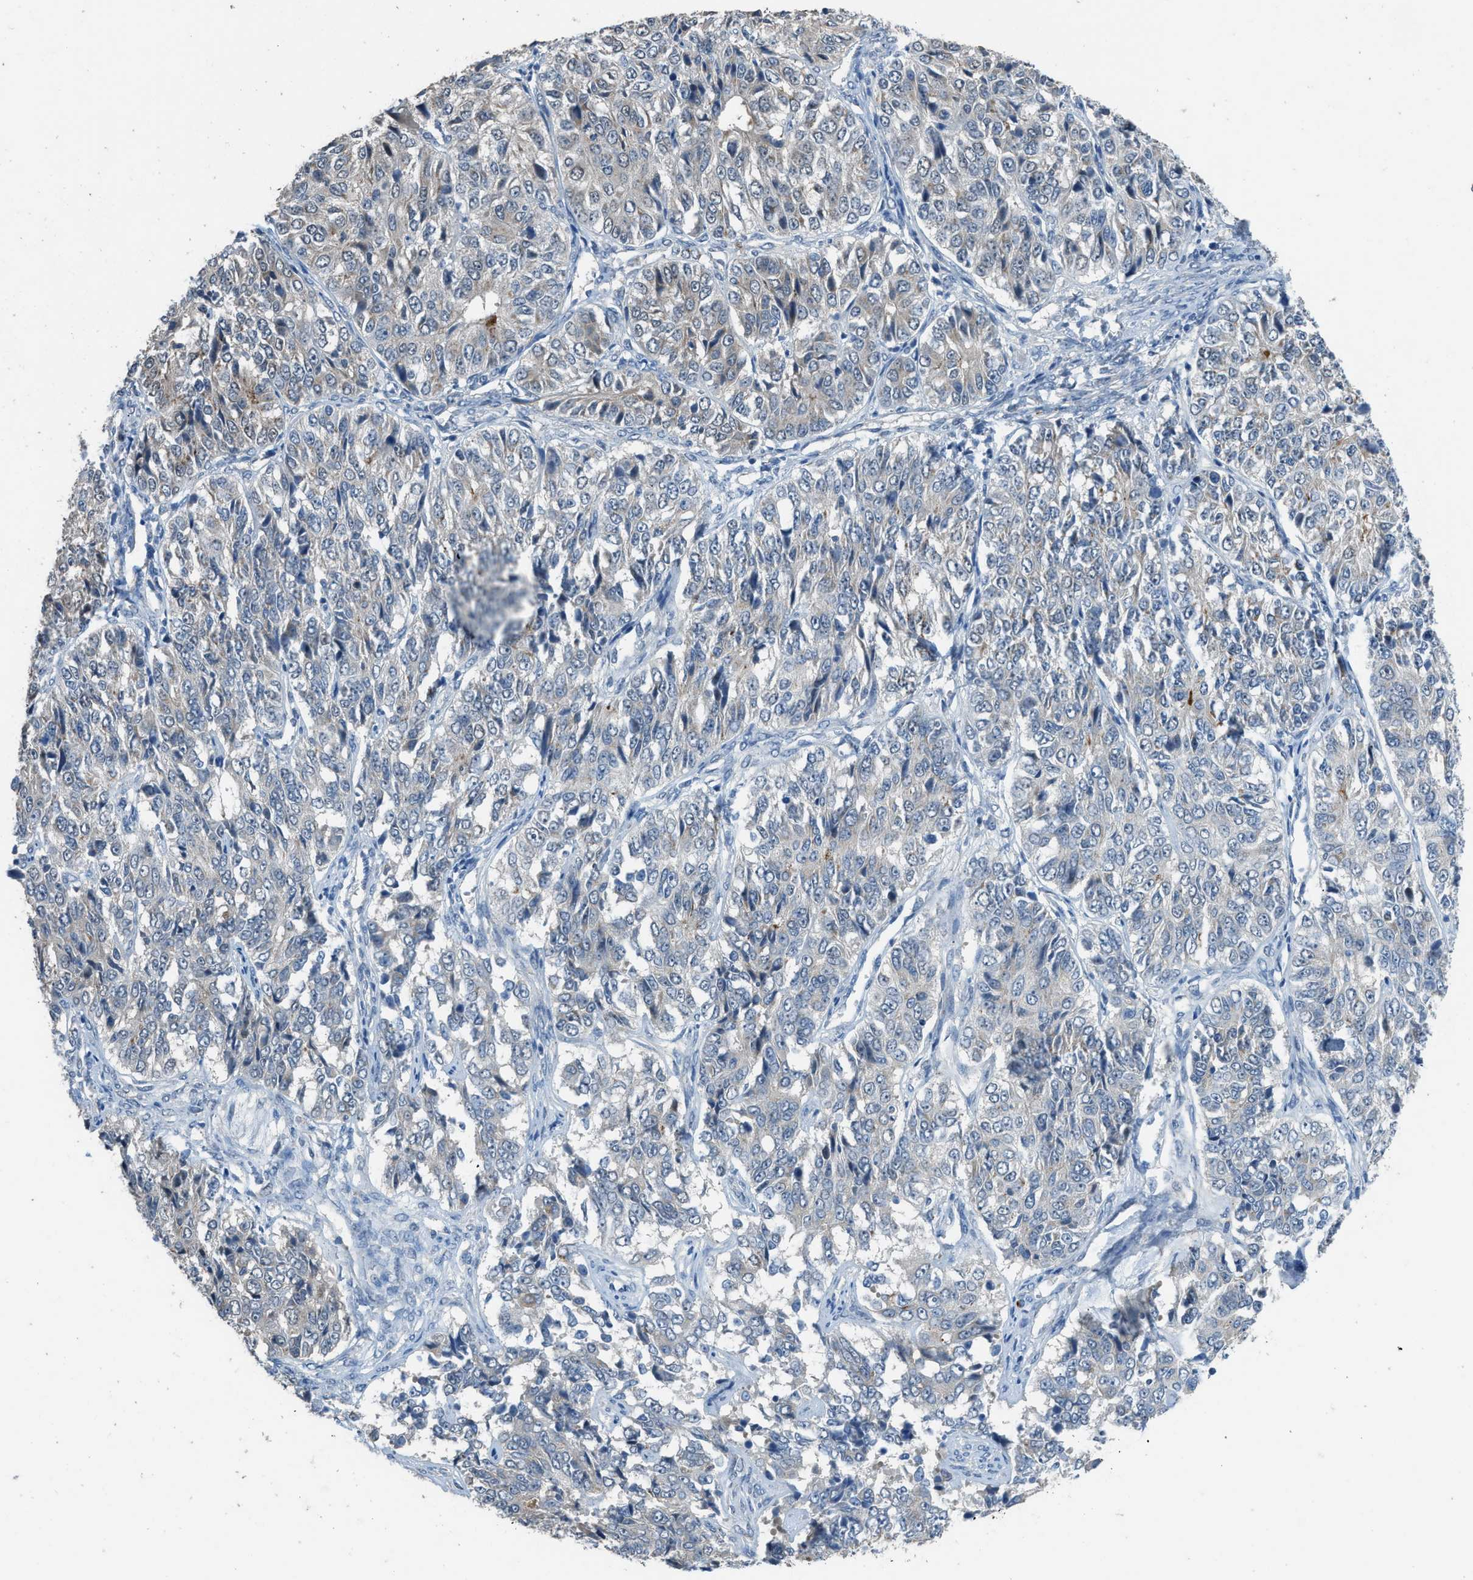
{"staining": {"intensity": "weak", "quantity": "<25%", "location": "cytoplasmic/membranous"}, "tissue": "ovarian cancer", "cell_type": "Tumor cells", "image_type": "cancer", "snomed": [{"axis": "morphology", "description": "Carcinoma, endometroid"}, {"axis": "topography", "description": "Ovary"}], "caption": "A high-resolution image shows IHC staining of endometroid carcinoma (ovarian), which reveals no significant staining in tumor cells.", "gene": "TIMD4", "patient": {"sex": "female", "age": 51}}